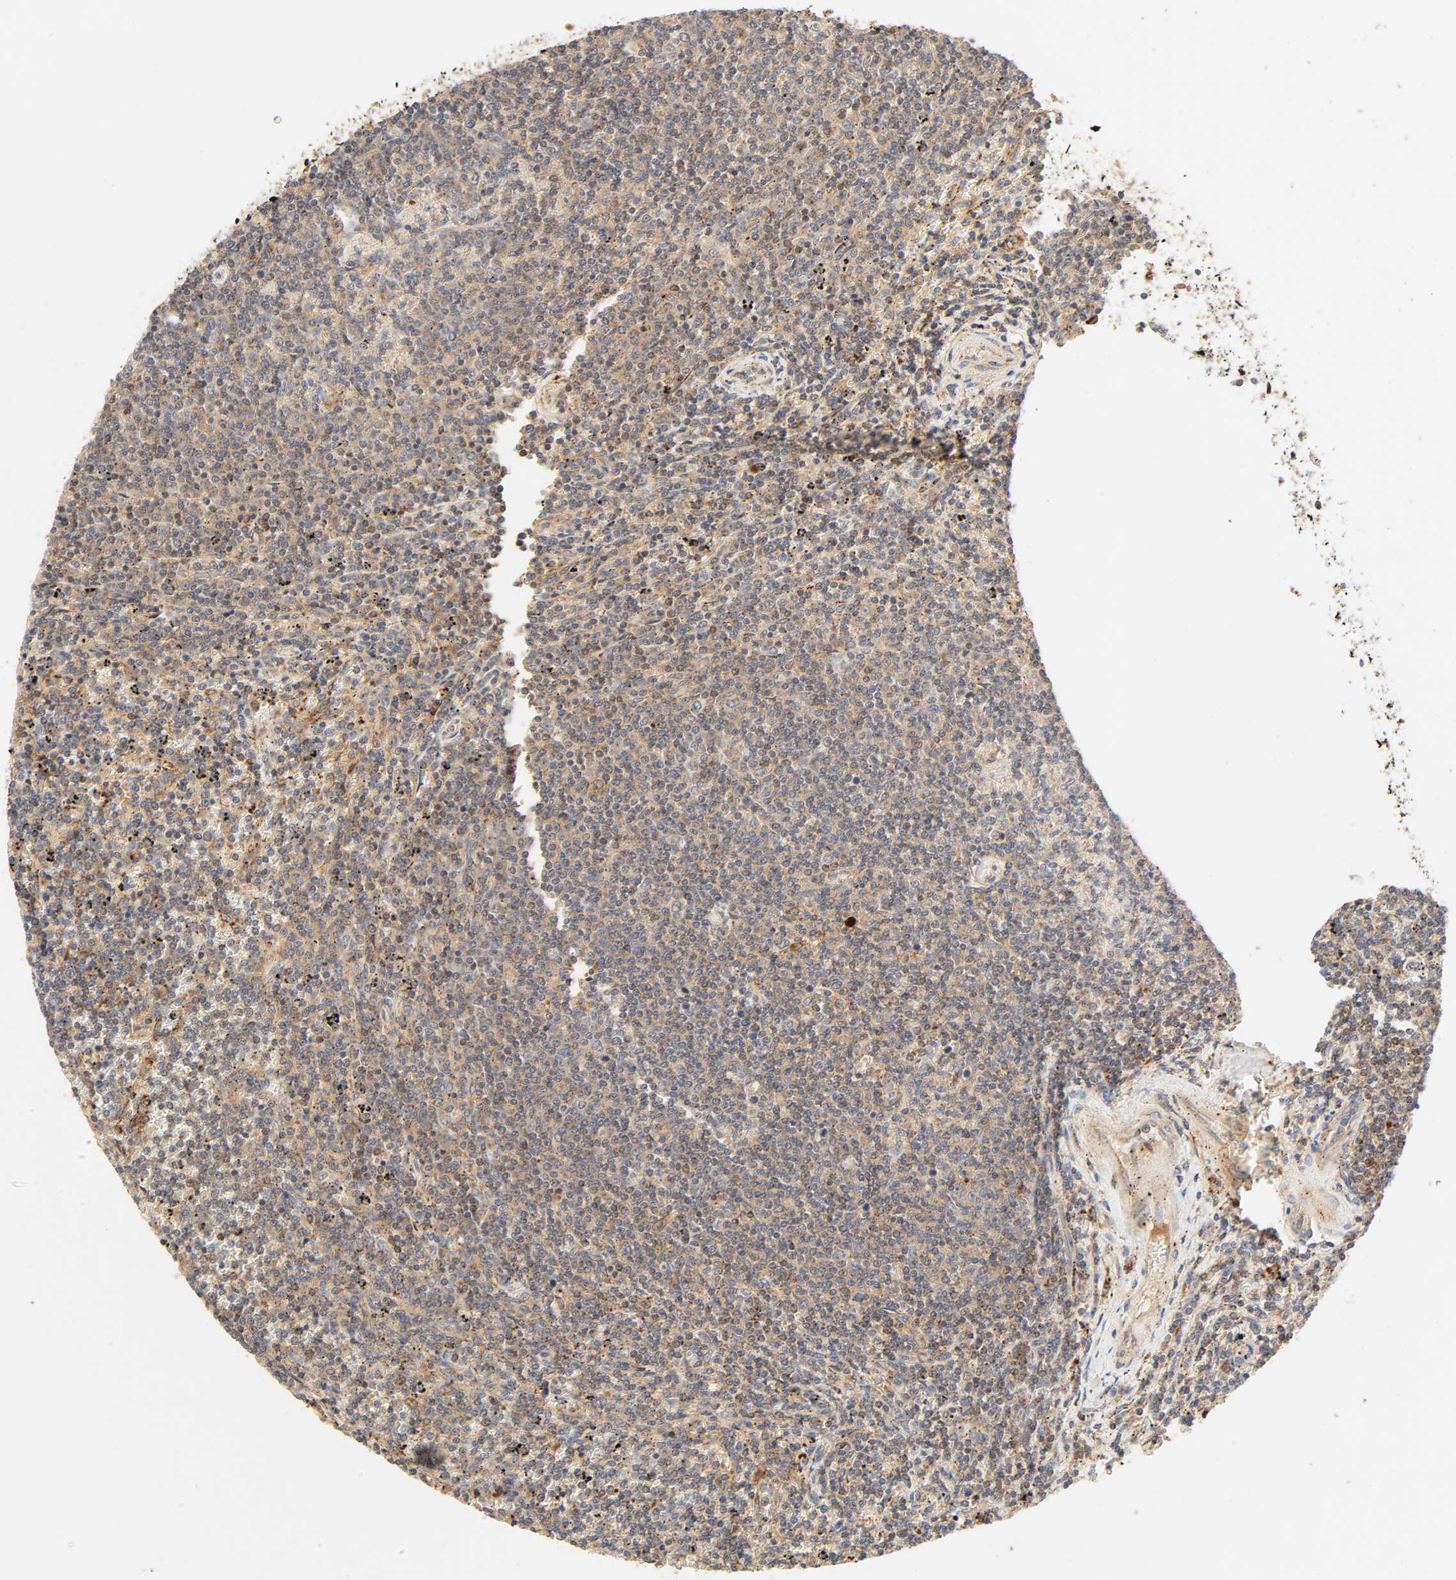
{"staining": {"intensity": "moderate", "quantity": ">75%", "location": "cytoplasmic/membranous"}, "tissue": "lymphoma", "cell_type": "Tumor cells", "image_type": "cancer", "snomed": [{"axis": "morphology", "description": "Malignant lymphoma, non-Hodgkin's type, Low grade"}, {"axis": "topography", "description": "Spleen"}], "caption": "Tumor cells reveal medium levels of moderate cytoplasmic/membranous positivity in approximately >75% of cells in lymphoma.", "gene": "MAPK6", "patient": {"sex": "female", "age": 50}}